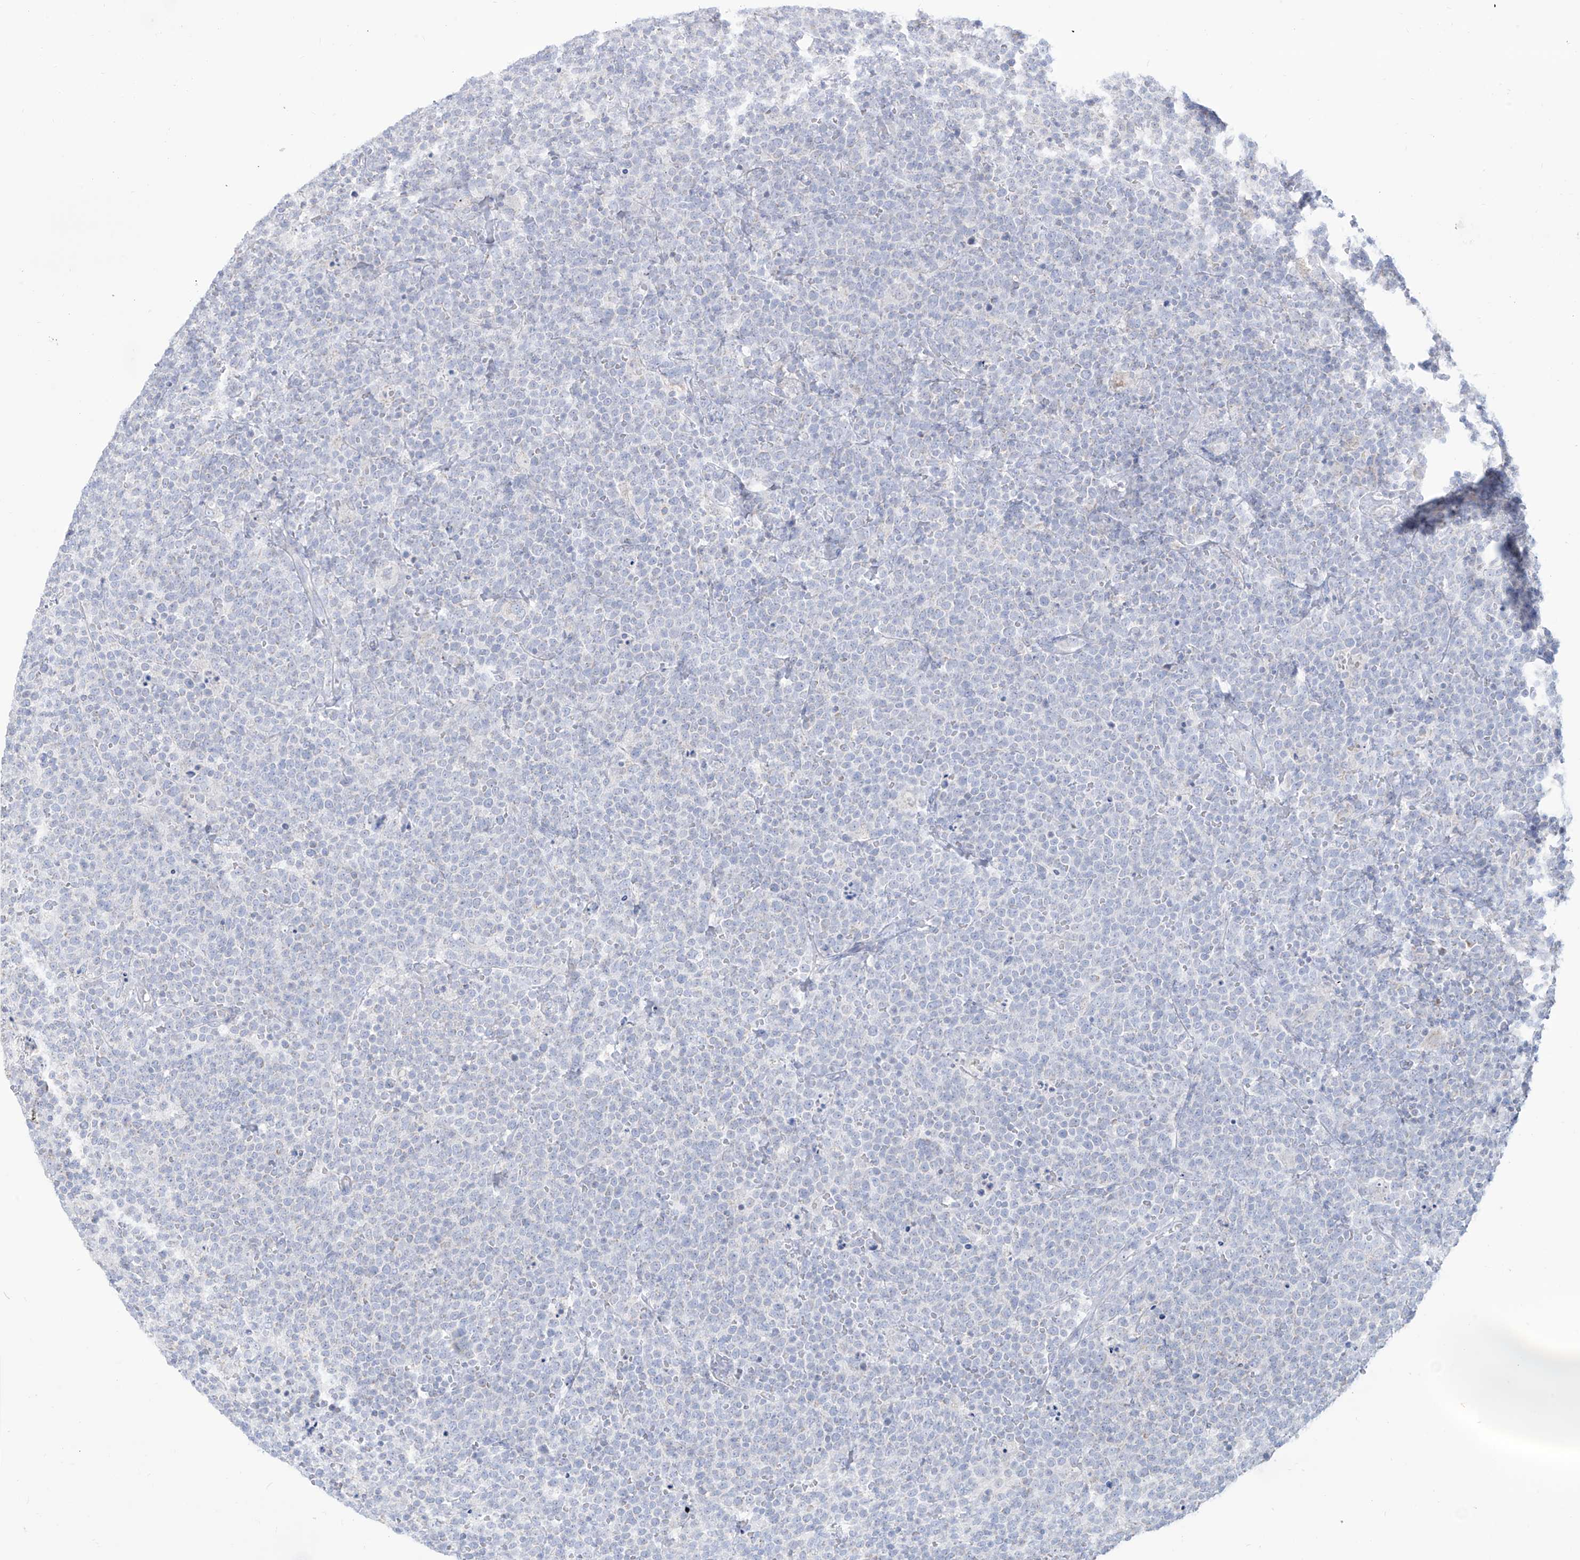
{"staining": {"intensity": "negative", "quantity": "none", "location": "none"}, "tissue": "lymphoma", "cell_type": "Tumor cells", "image_type": "cancer", "snomed": [{"axis": "morphology", "description": "Malignant lymphoma, non-Hodgkin's type, High grade"}, {"axis": "topography", "description": "Lymph node"}], "caption": "There is no significant staining in tumor cells of lymphoma.", "gene": "SLC26A3", "patient": {"sex": "male", "age": 61}}